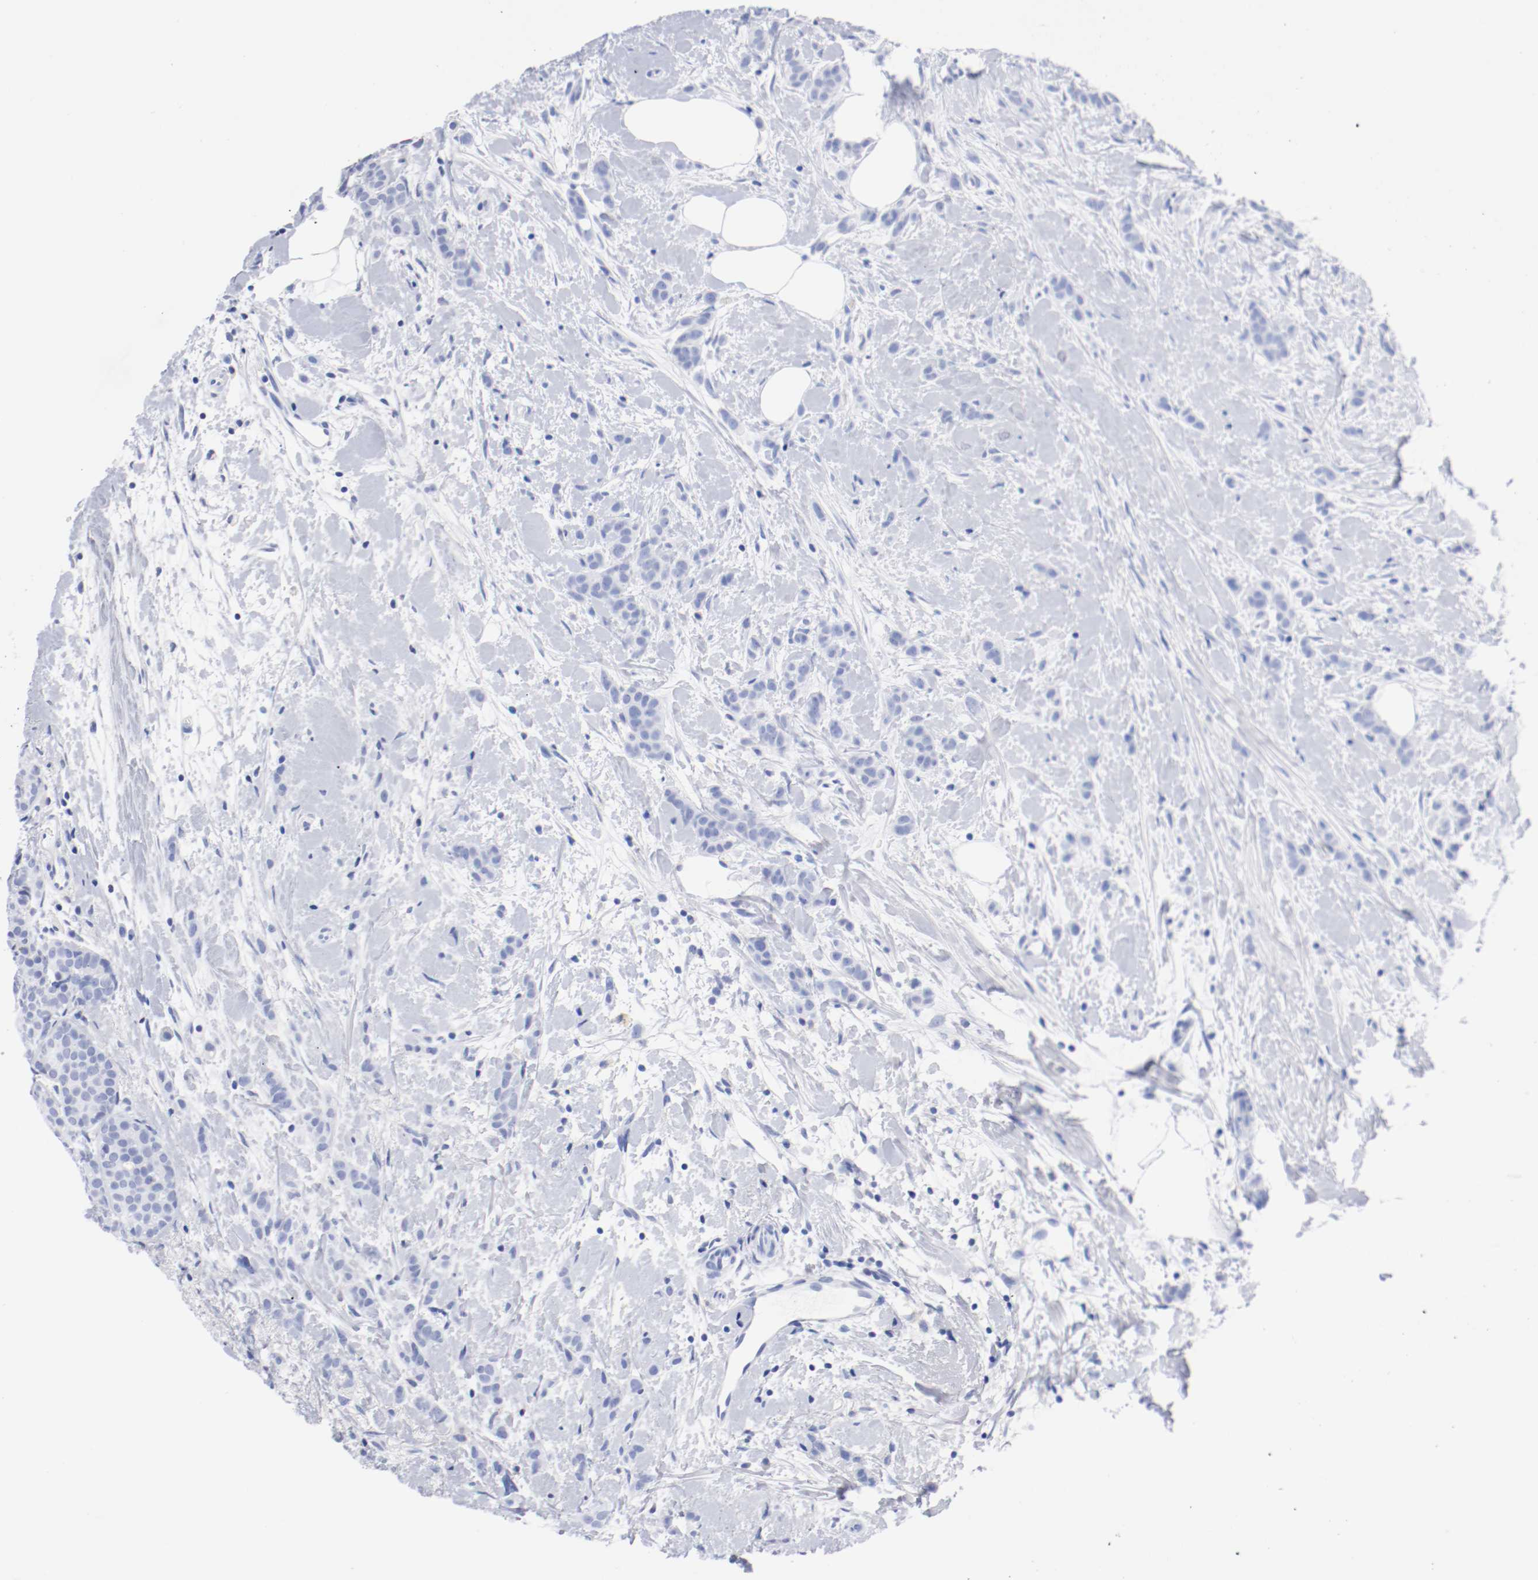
{"staining": {"intensity": "negative", "quantity": "none", "location": "none"}, "tissue": "breast cancer", "cell_type": "Tumor cells", "image_type": "cancer", "snomed": [{"axis": "morphology", "description": "Lobular carcinoma, in situ"}, {"axis": "morphology", "description": "Lobular carcinoma"}, {"axis": "topography", "description": "Breast"}], "caption": "Immunohistochemical staining of human lobular carcinoma (breast) displays no significant positivity in tumor cells.", "gene": "ITGAX", "patient": {"sex": "female", "age": 41}}